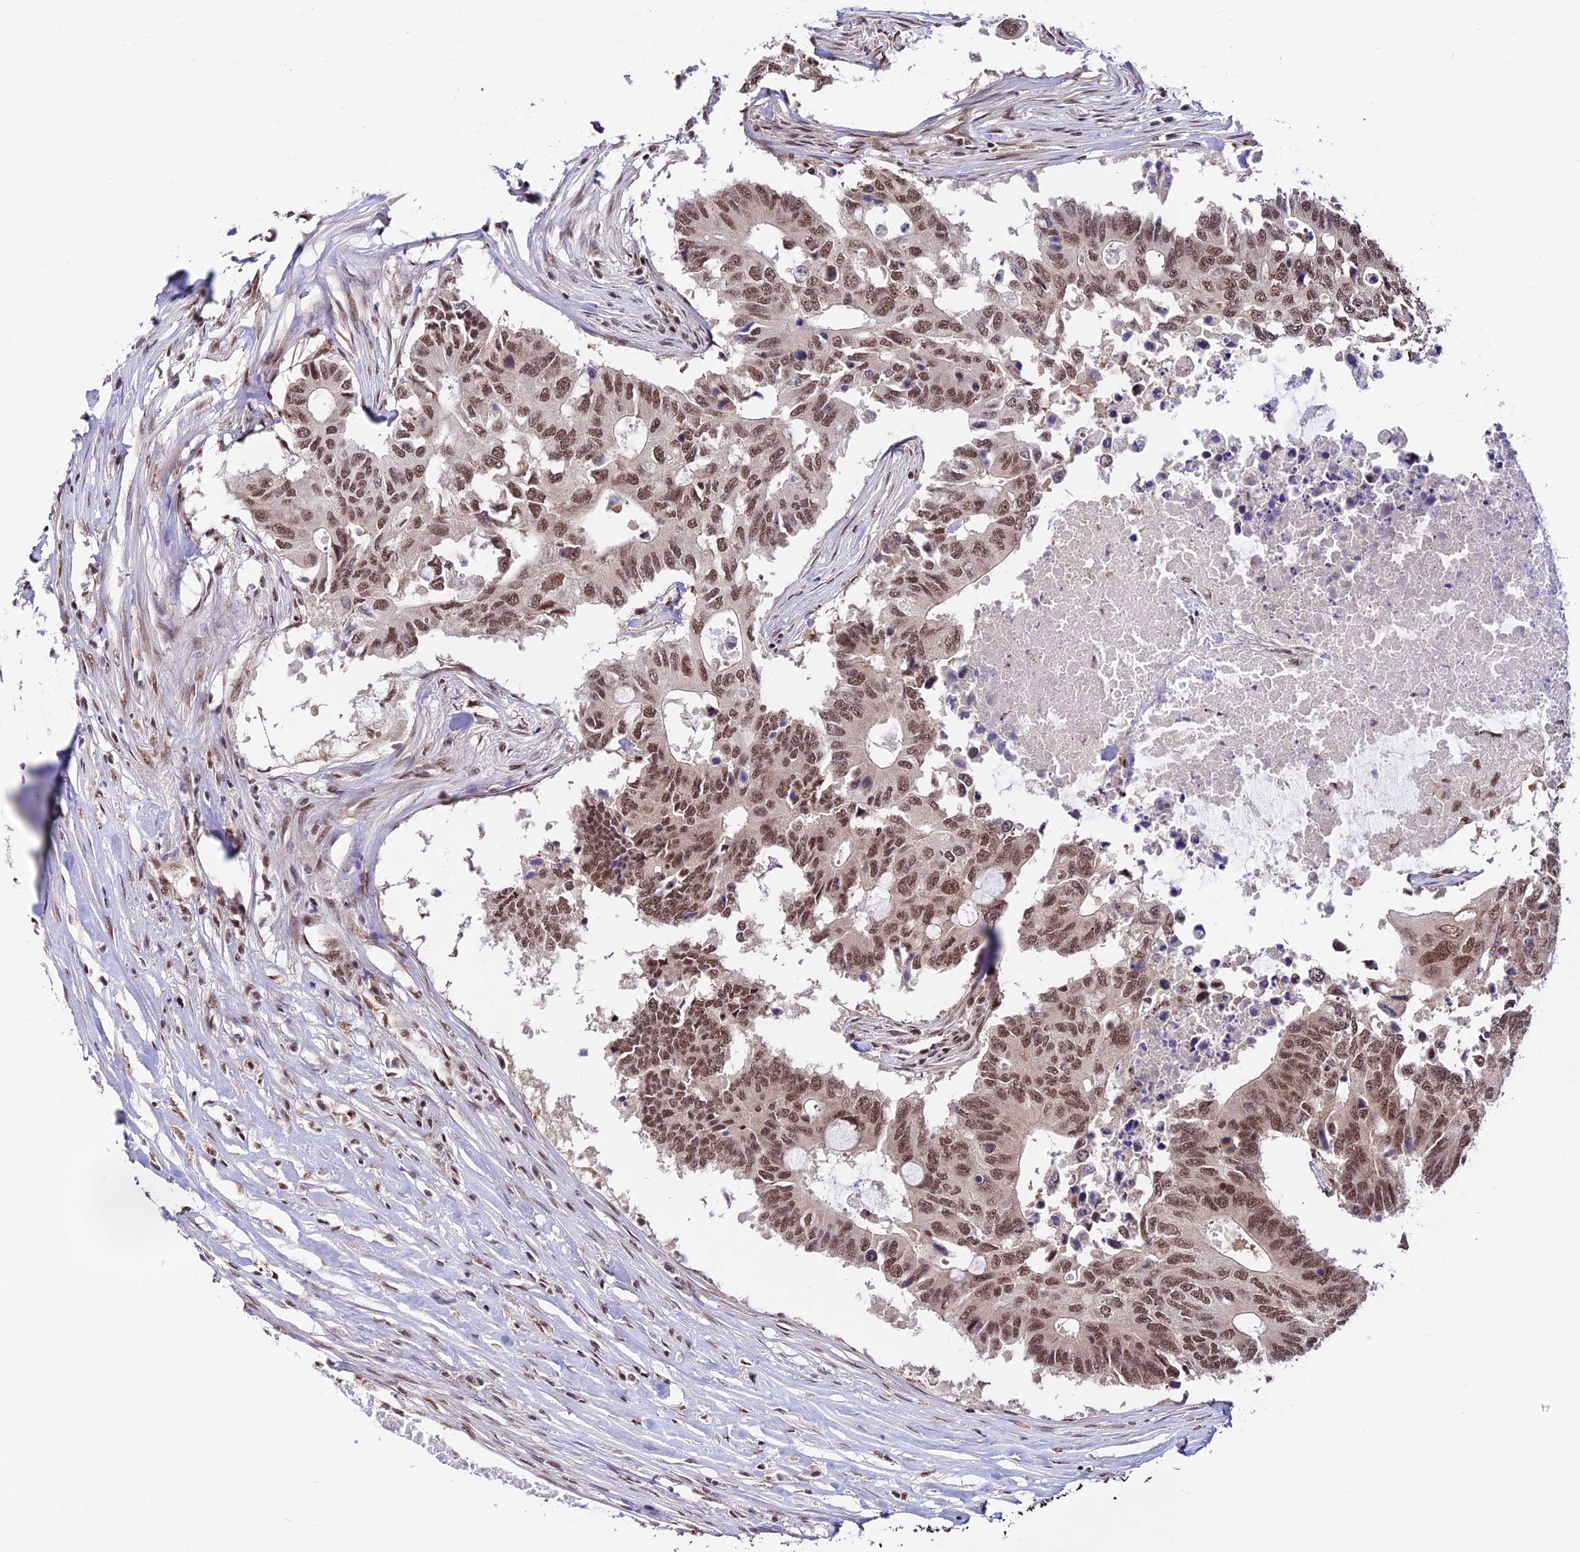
{"staining": {"intensity": "moderate", "quantity": ">75%", "location": "nuclear"}, "tissue": "colorectal cancer", "cell_type": "Tumor cells", "image_type": "cancer", "snomed": [{"axis": "morphology", "description": "Adenocarcinoma, NOS"}, {"axis": "topography", "description": "Colon"}], "caption": "Colorectal adenocarcinoma stained with DAB immunohistochemistry (IHC) reveals medium levels of moderate nuclear staining in about >75% of tumor cells. (DAB (3,3'-diaminobenzidine) IHC, brown staining for protein, blue staining for nuclei).", "gene": "RBM42", "patient": {"sex": "male", "age": 71}}